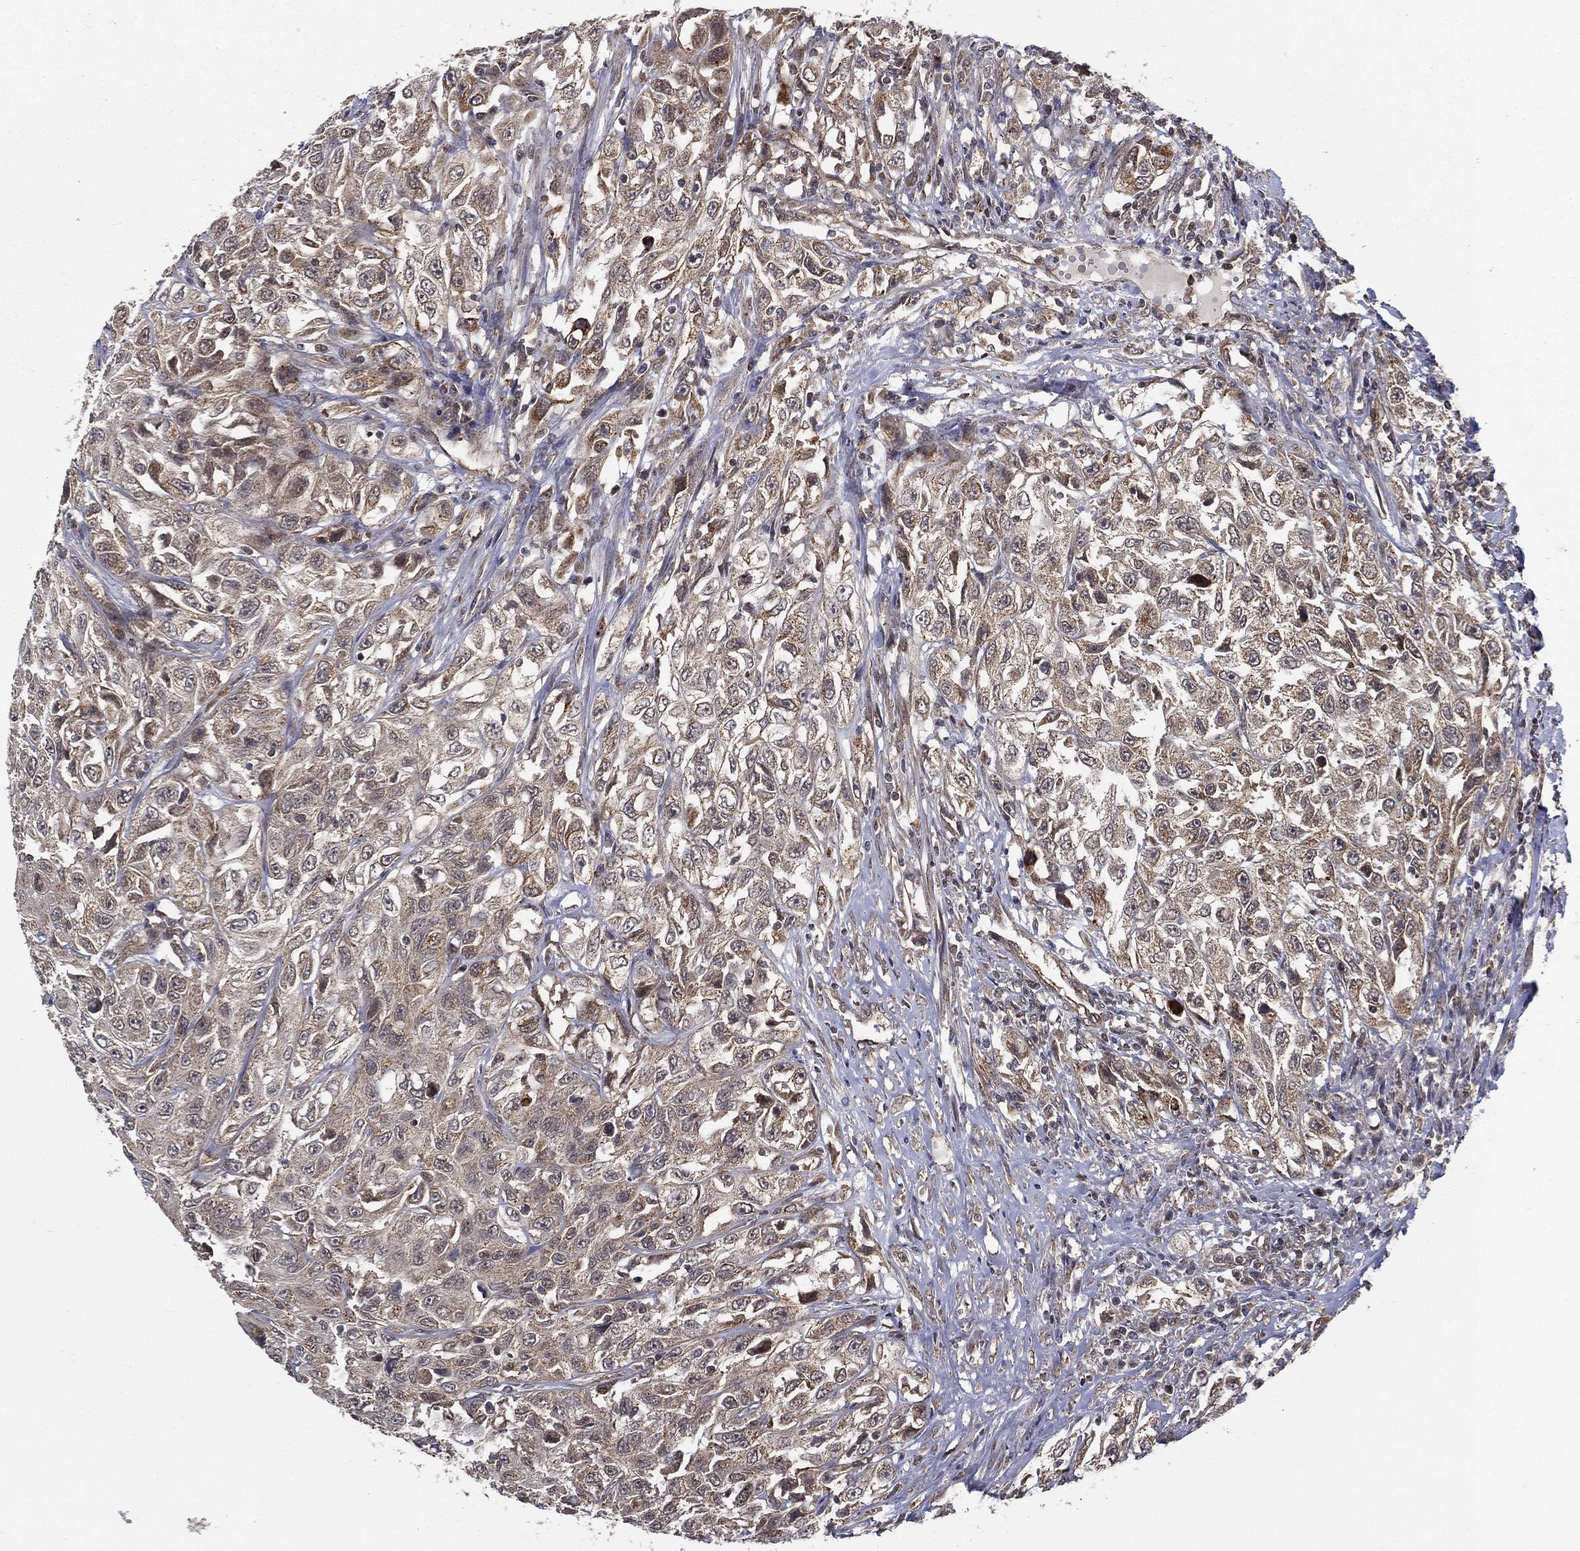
{"staining": {"intensity": "moderate", "quantity": "<25%", "location": "cytoplasmic/membranous"}, "tissue": "urothelial cancer", "cell_type": "Tumor cells", "image_type": "cancer", "snomed": [{"axis": "morphology", "description": "Urothelial carcinoma, High grade"}, {"axis": "topography", "description": "Urinary bladder"}], "caption": "Approximately <25% of tumor cells in high-grade urothelial carcinoma show moderate cytoplasmic/membranous protein expression as visualized by brown immunohistochemical staining.", "gene": "UACA", "patient": {"sex": "female", "age": 56}}